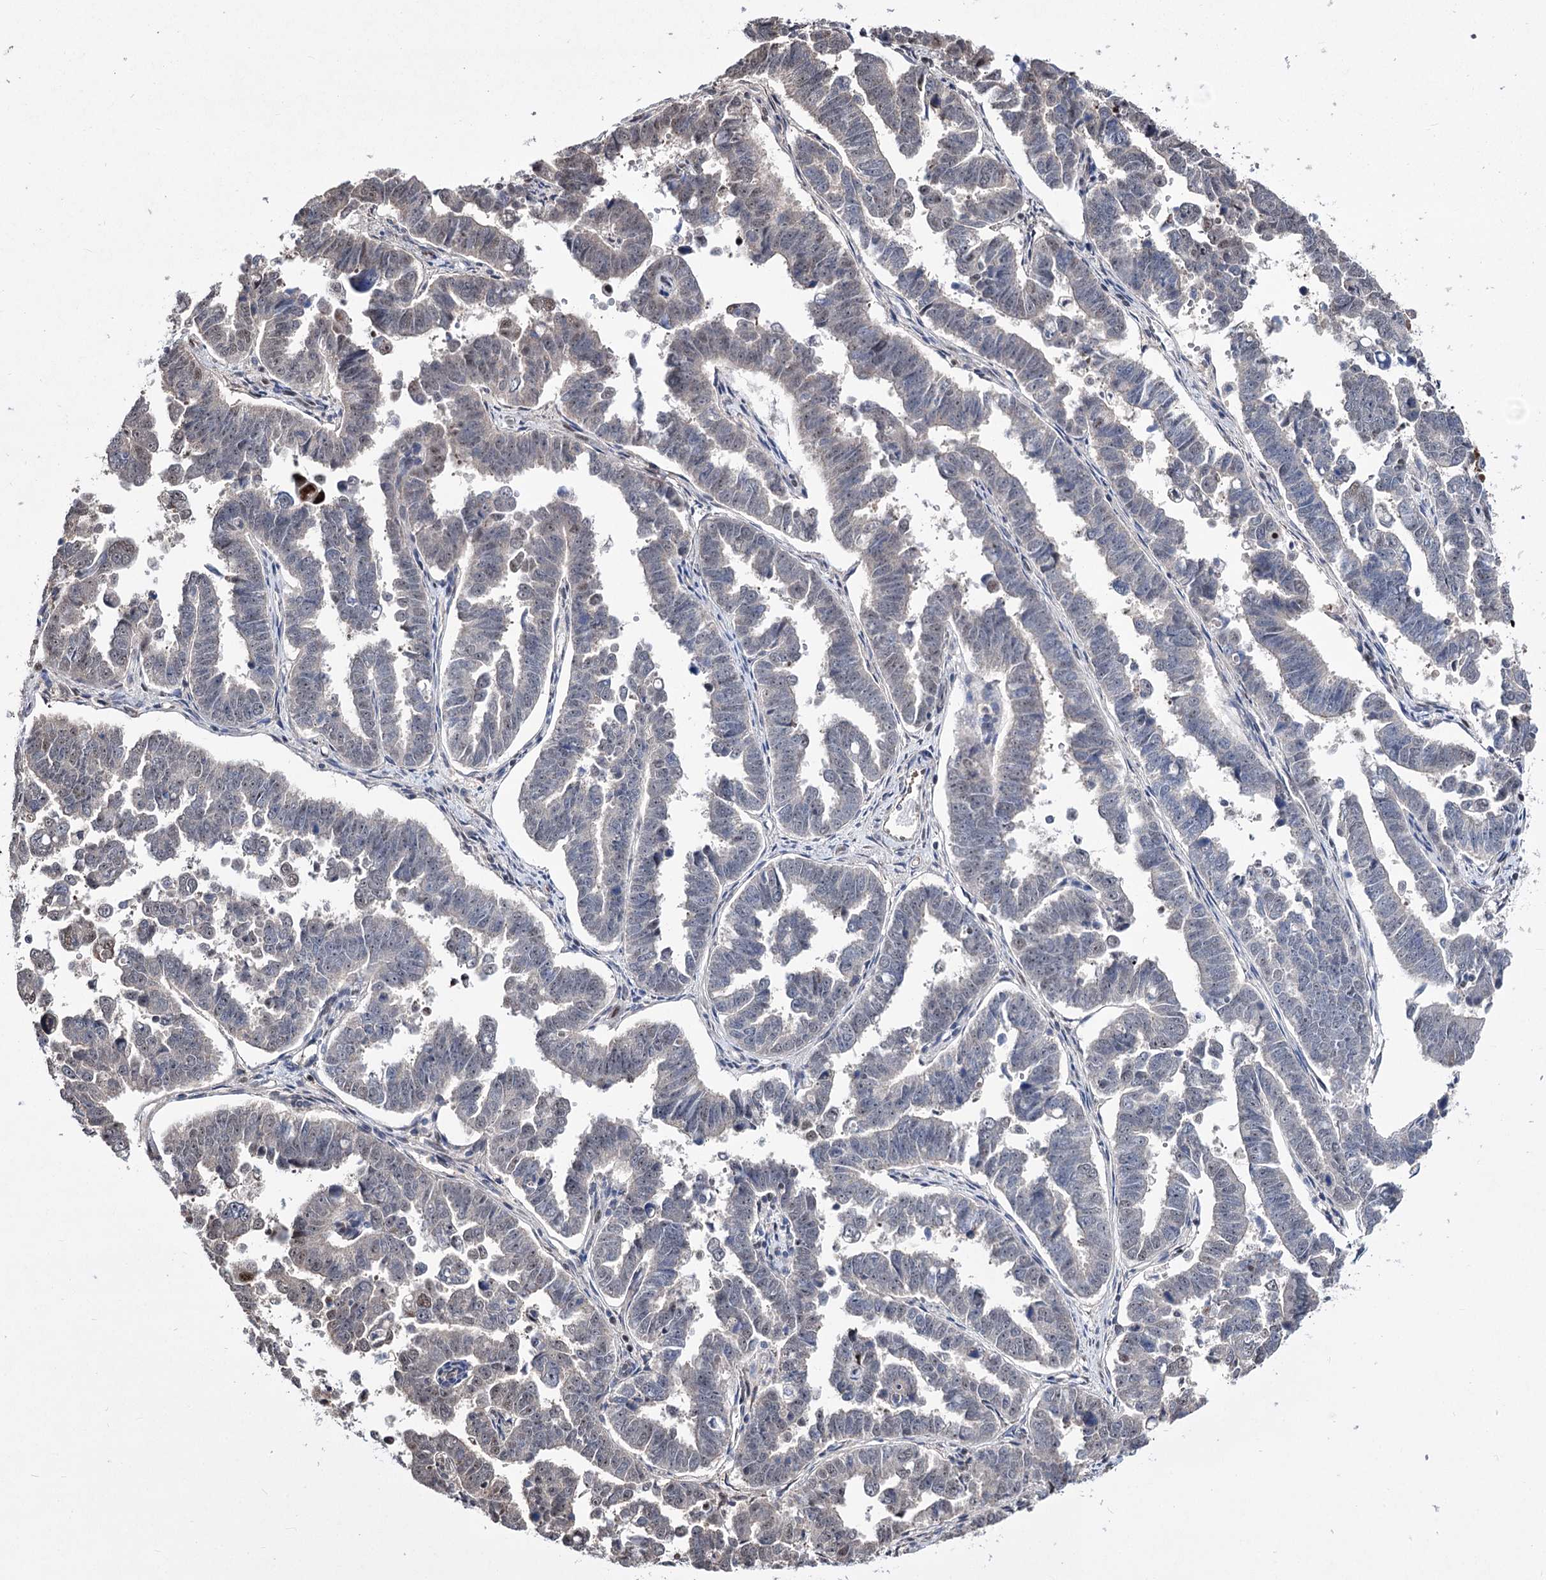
{"staining": {"intensity": "negative", "quantity": "none", "location": "none"}, "tissue": "endometrial cancer", "cell_type": "Tumor cells", "image_type": "cancer", "snomed": [{"axis": "morphology", "description": "Adenocarcinoma, NOS"}, {"axis": "topography", "description": "Endometrium"}], "caption": "Protein analysis of endometrial cancer (adenocarcinoma) exhibits no significant positivity in tumor cells.", "gene": "CHMP7", "patient": {"sex": "female", "age": 75}}